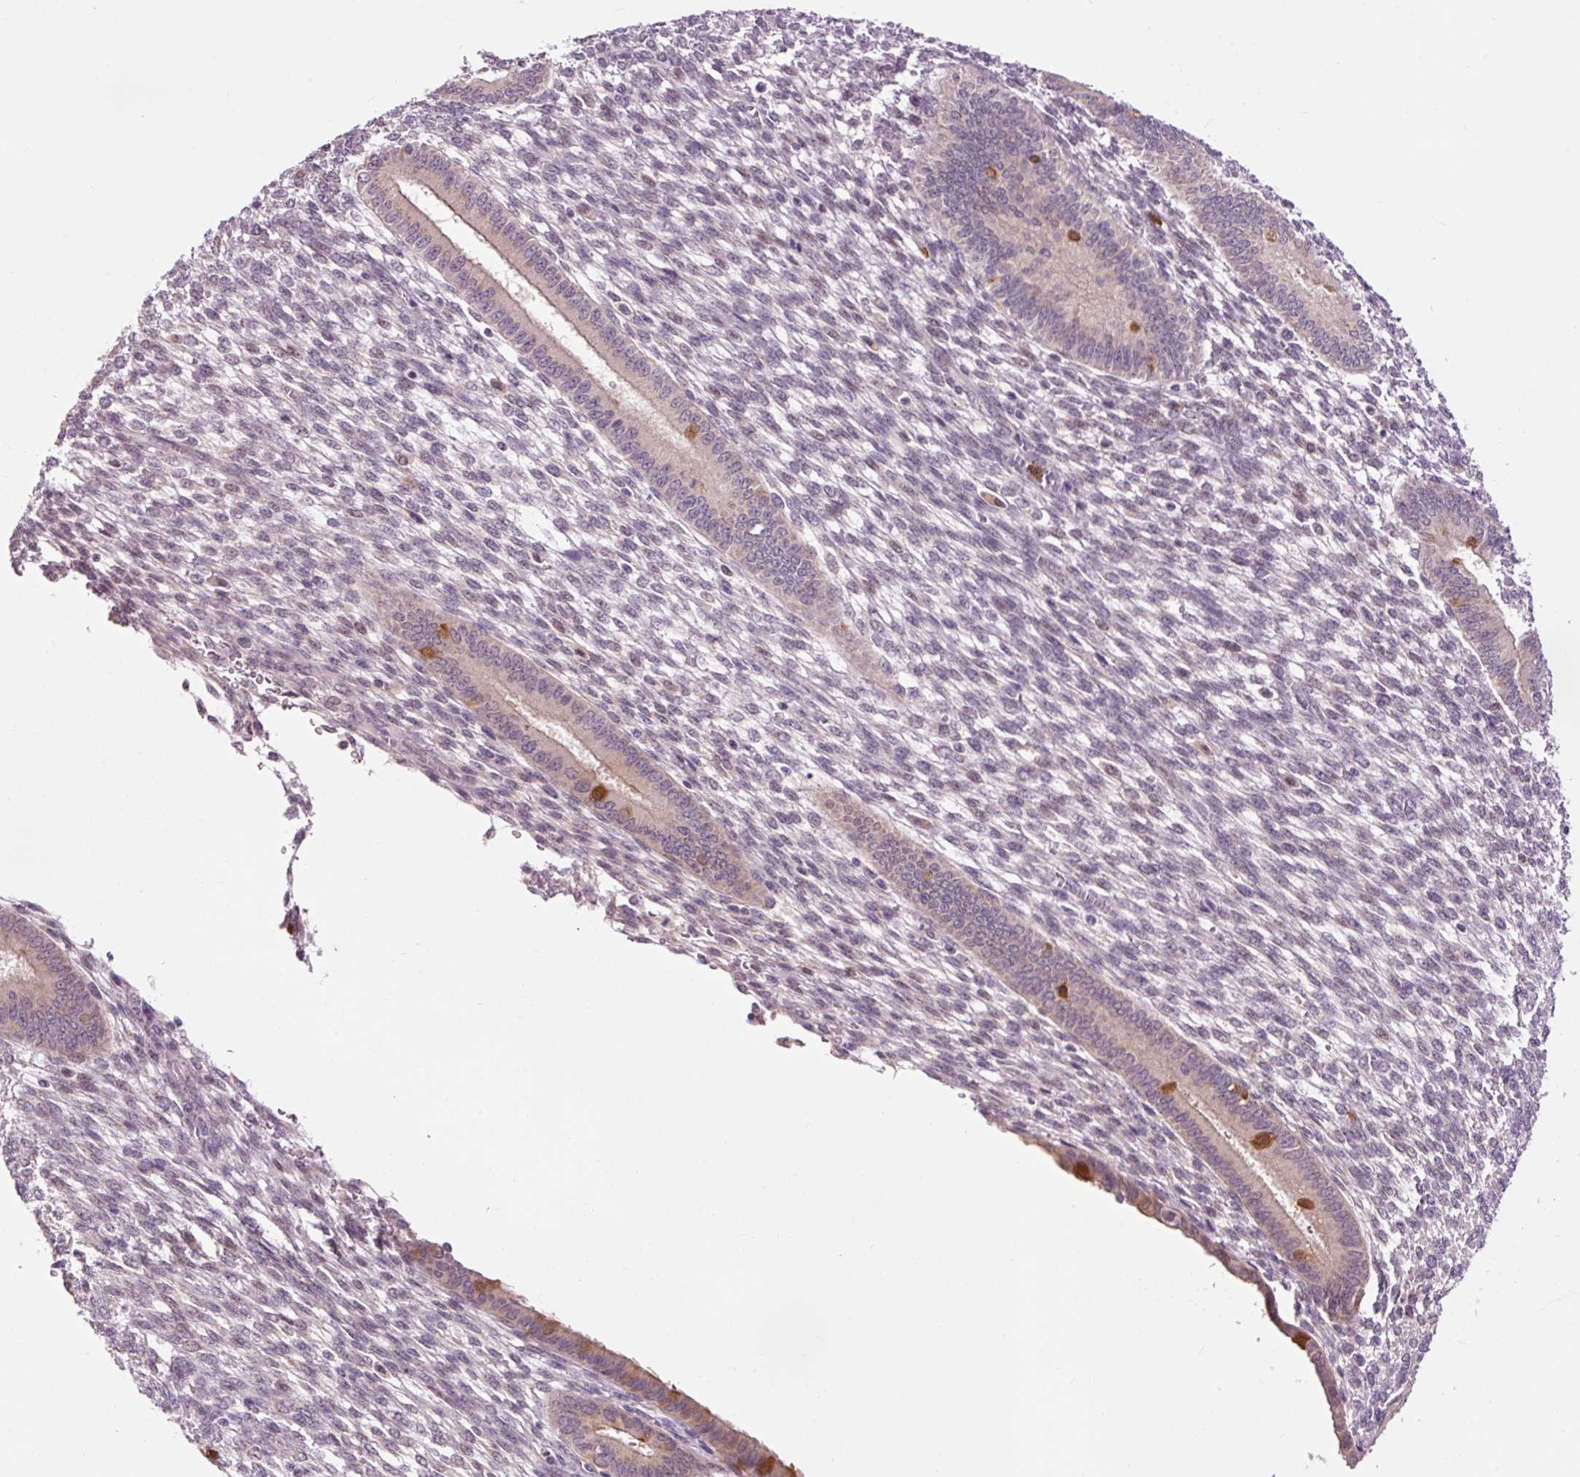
{"staining": {"intensity": "negative", "quantity": "none", "location": "none"}, "tissue": "endometrium", "cell_type": "Cells in endometrial stroma", "image_type": "normal", "snomed": [{"axis": "morphology", "description": "Normal tissue, NOS"}, {"axis": "topography", "description": "Endometrium"}], "caption": "A high-resolution histopathology image shows IHC staining of benign endometrium, which demonstrates no significant staining in cells in endometrial stroma.", "gene": "PRDX5", "patient": {"sex": "female", "age": 36}}